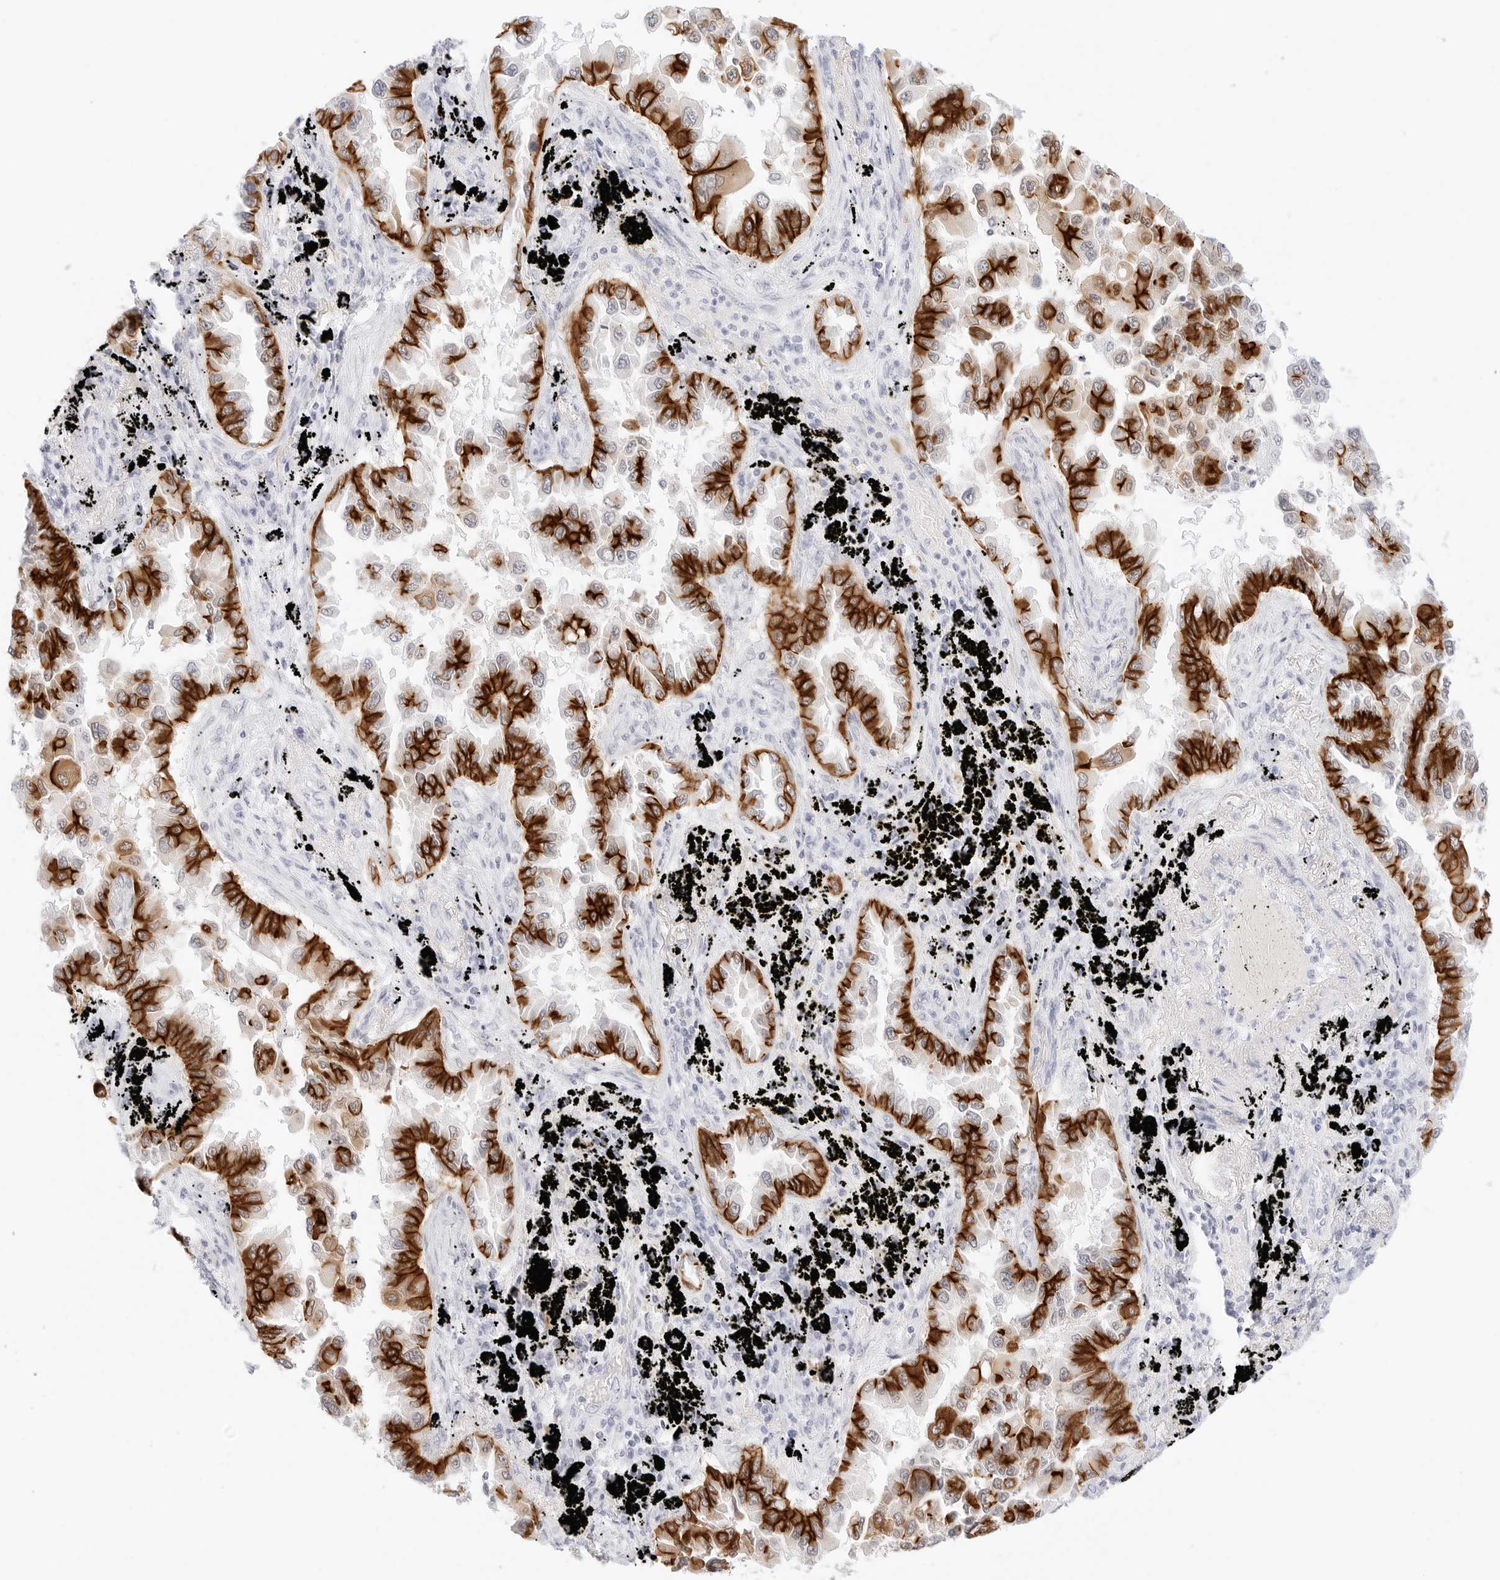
{"staining": {"intensity": "strong", "quantity": ">75%", "location": "cytoplasmic/membranous"}, "tissue": "lung cancer", "cell_type": "Tumor cells", "image_type": "cancer", "snomed": [{"axis": "morphology", "description": "Adenocarcinoma, NOS"}, {"axis": "topography", "description": "Lung"}], "caption": "The immunohistochemical stain highlights strong cytoplasmic/membranous positivity in tumor cells of adenocarcinoma (lung) tissue.", "gene": "CDH1", "patient": {"sex": "female", "age": 67}}